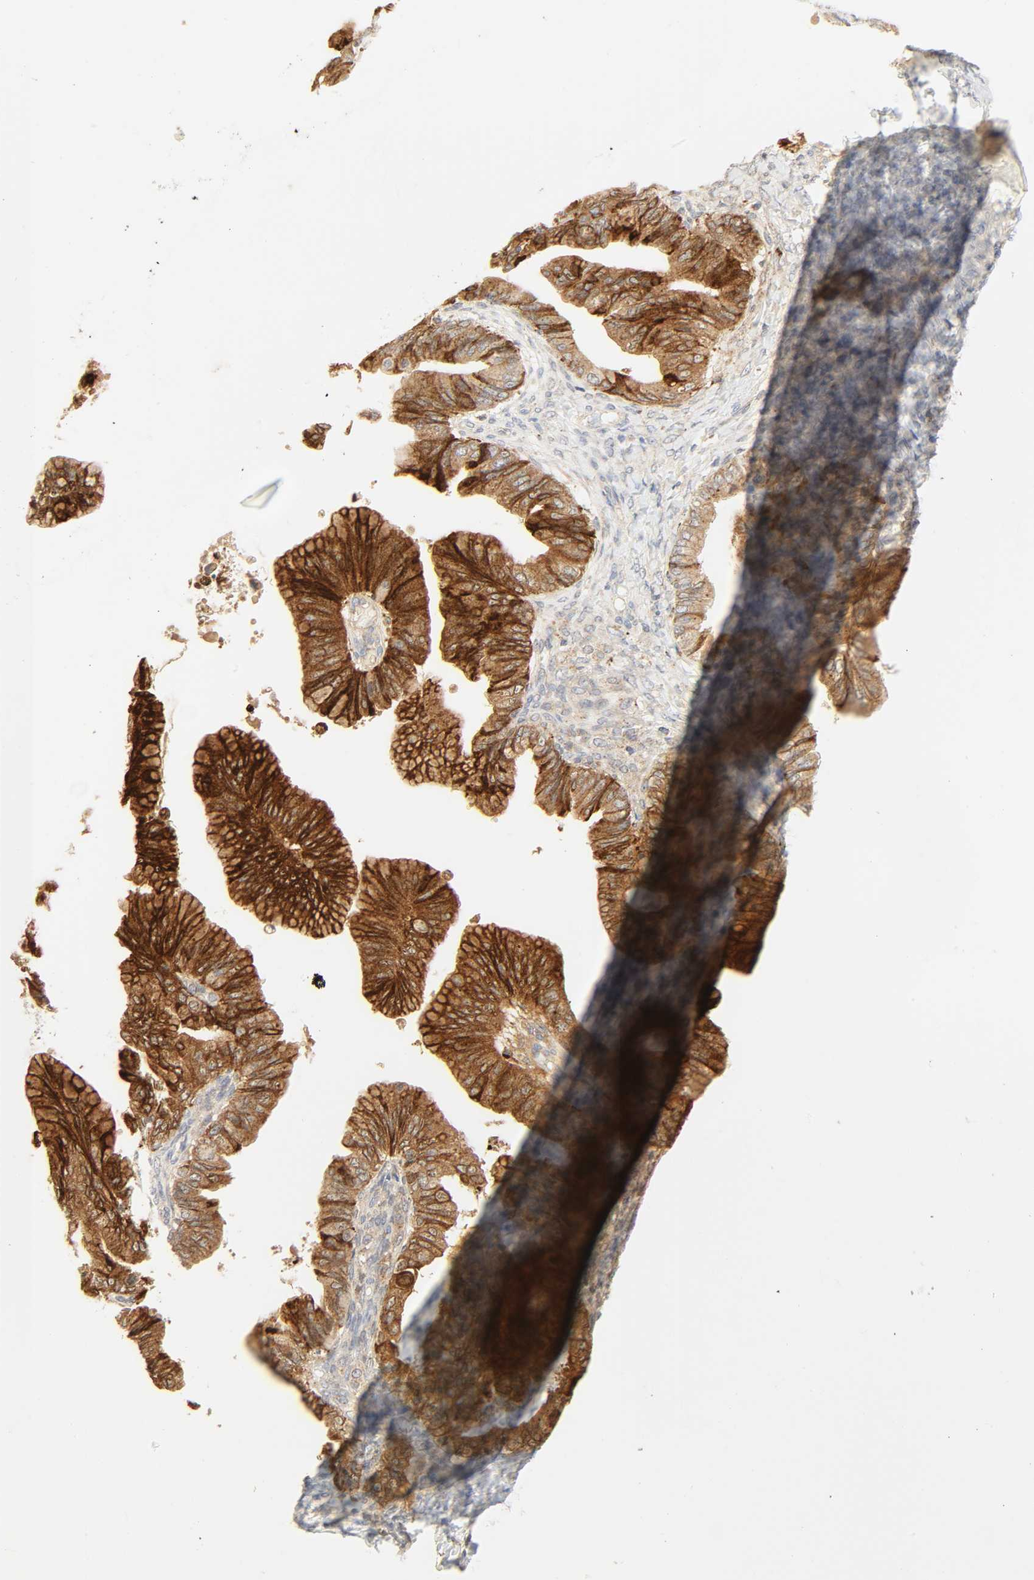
{"staining": {"intensity": "strong", "quantity": ">75%", "location": "cytoplasmic/membranous"}, "tissue": "ovarian cancer", "cell_type": "Tumor cells", "image_type": "cancer", "snomed": [{"axis": "morphology", "description": "Cystadenocarcinoma, mucinous, NOS"}, {"axis": "topography", "description": "Ovary"}], "caption": "Immunohistochemical staining of human ovarian mucinous cystadenocarcinoma reveals high levels of strong cytoplasmic/membranous protein expression in approximately >75% of tumor cells. The protein is stained brown, and the nuclei are stained in blue (DAB (3,3'-diaminobenzidine) IHC with brightfield microscopy, high magnification).", "gene": "CAMK2A", "patient": {"sex": "female", "age": 36}}